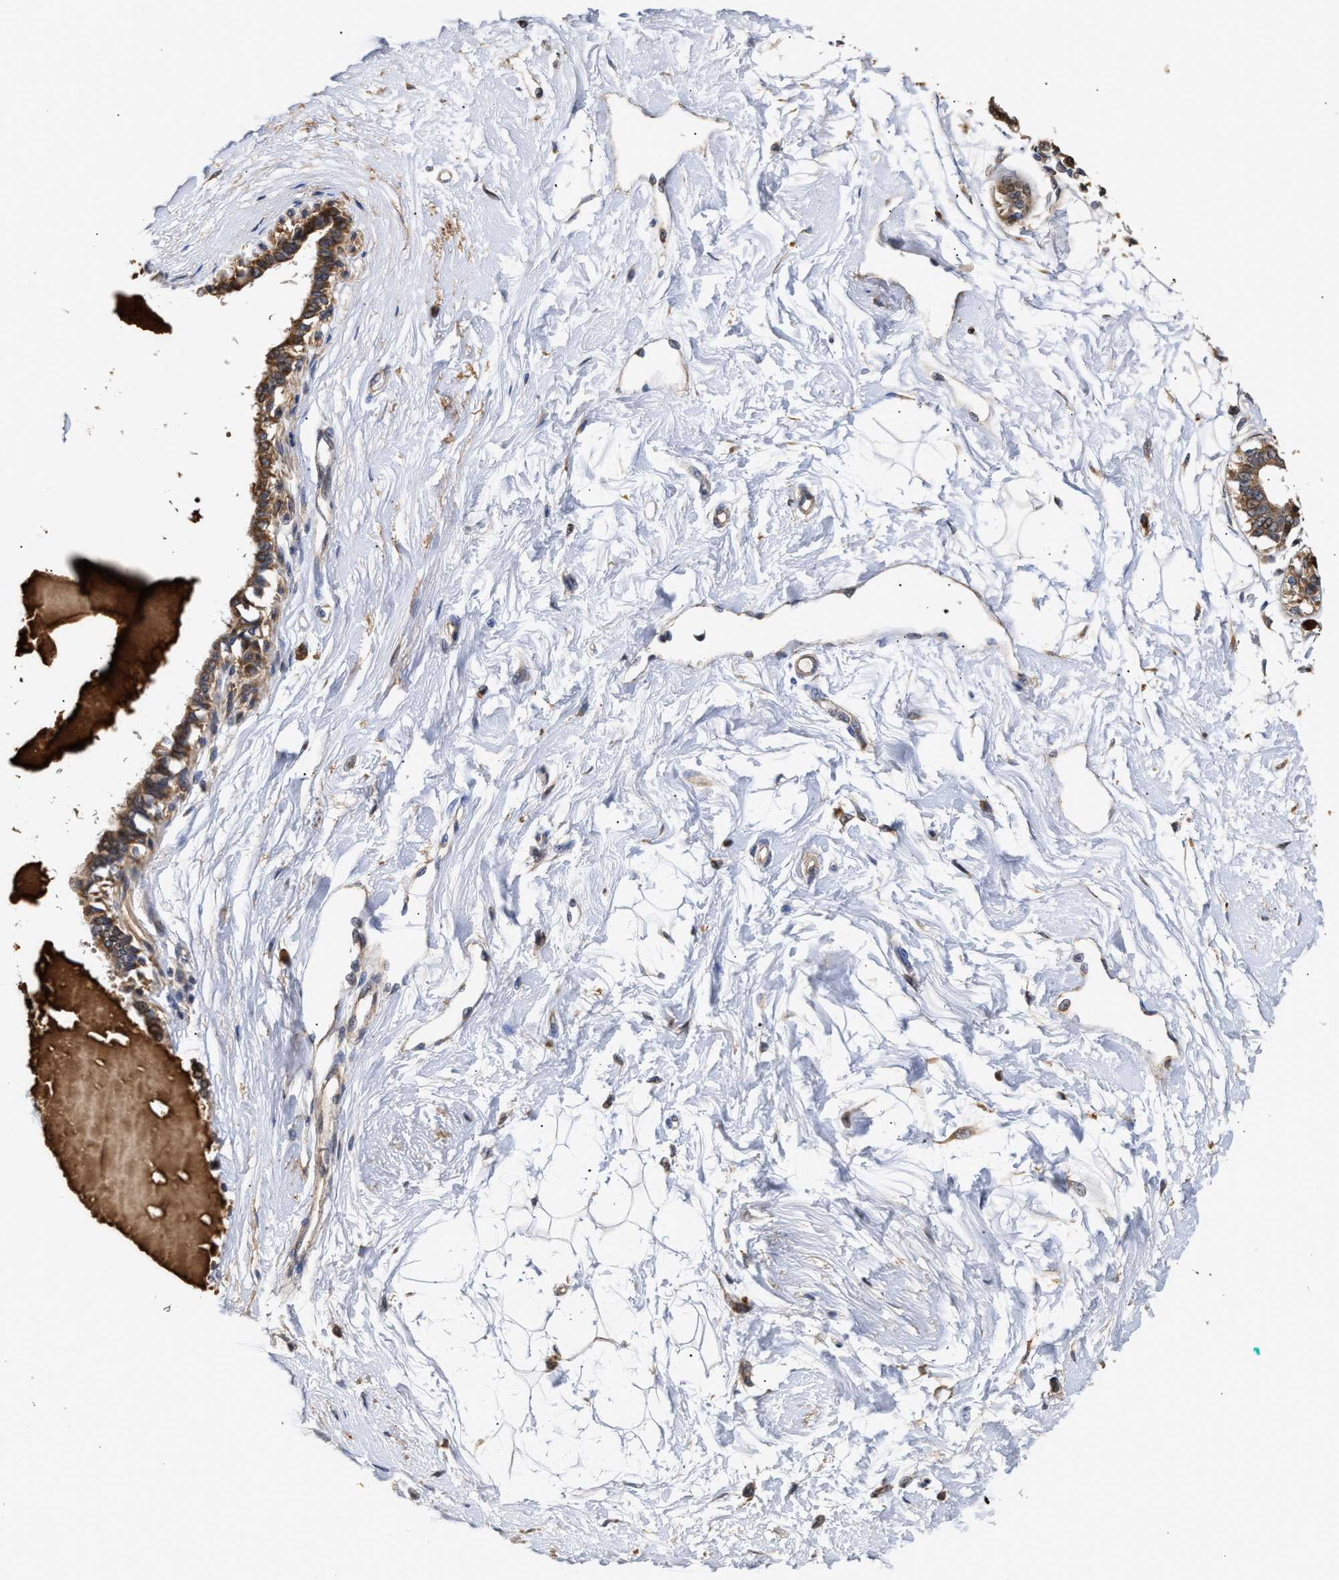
{"staining": {"intensity": "moderate", "quantity": "25%-75%", "location": "cytoplasmic/membranous"}, "tissue": "breast", "cell_type": "Adipocytes", "image_type": "normal", "snomed": [{"axis": "morphology", "description": "Normal tissue, NOS"}, {"axis": "topography", "description": "Breast"}], "caption": "Breast stained with IHC shows moderate cytoplasmic/membranous expression in approximately 25%-75% of adipocytes.", "gene": "GOSR1", "patient": {"sex": "female", "age": 45}}